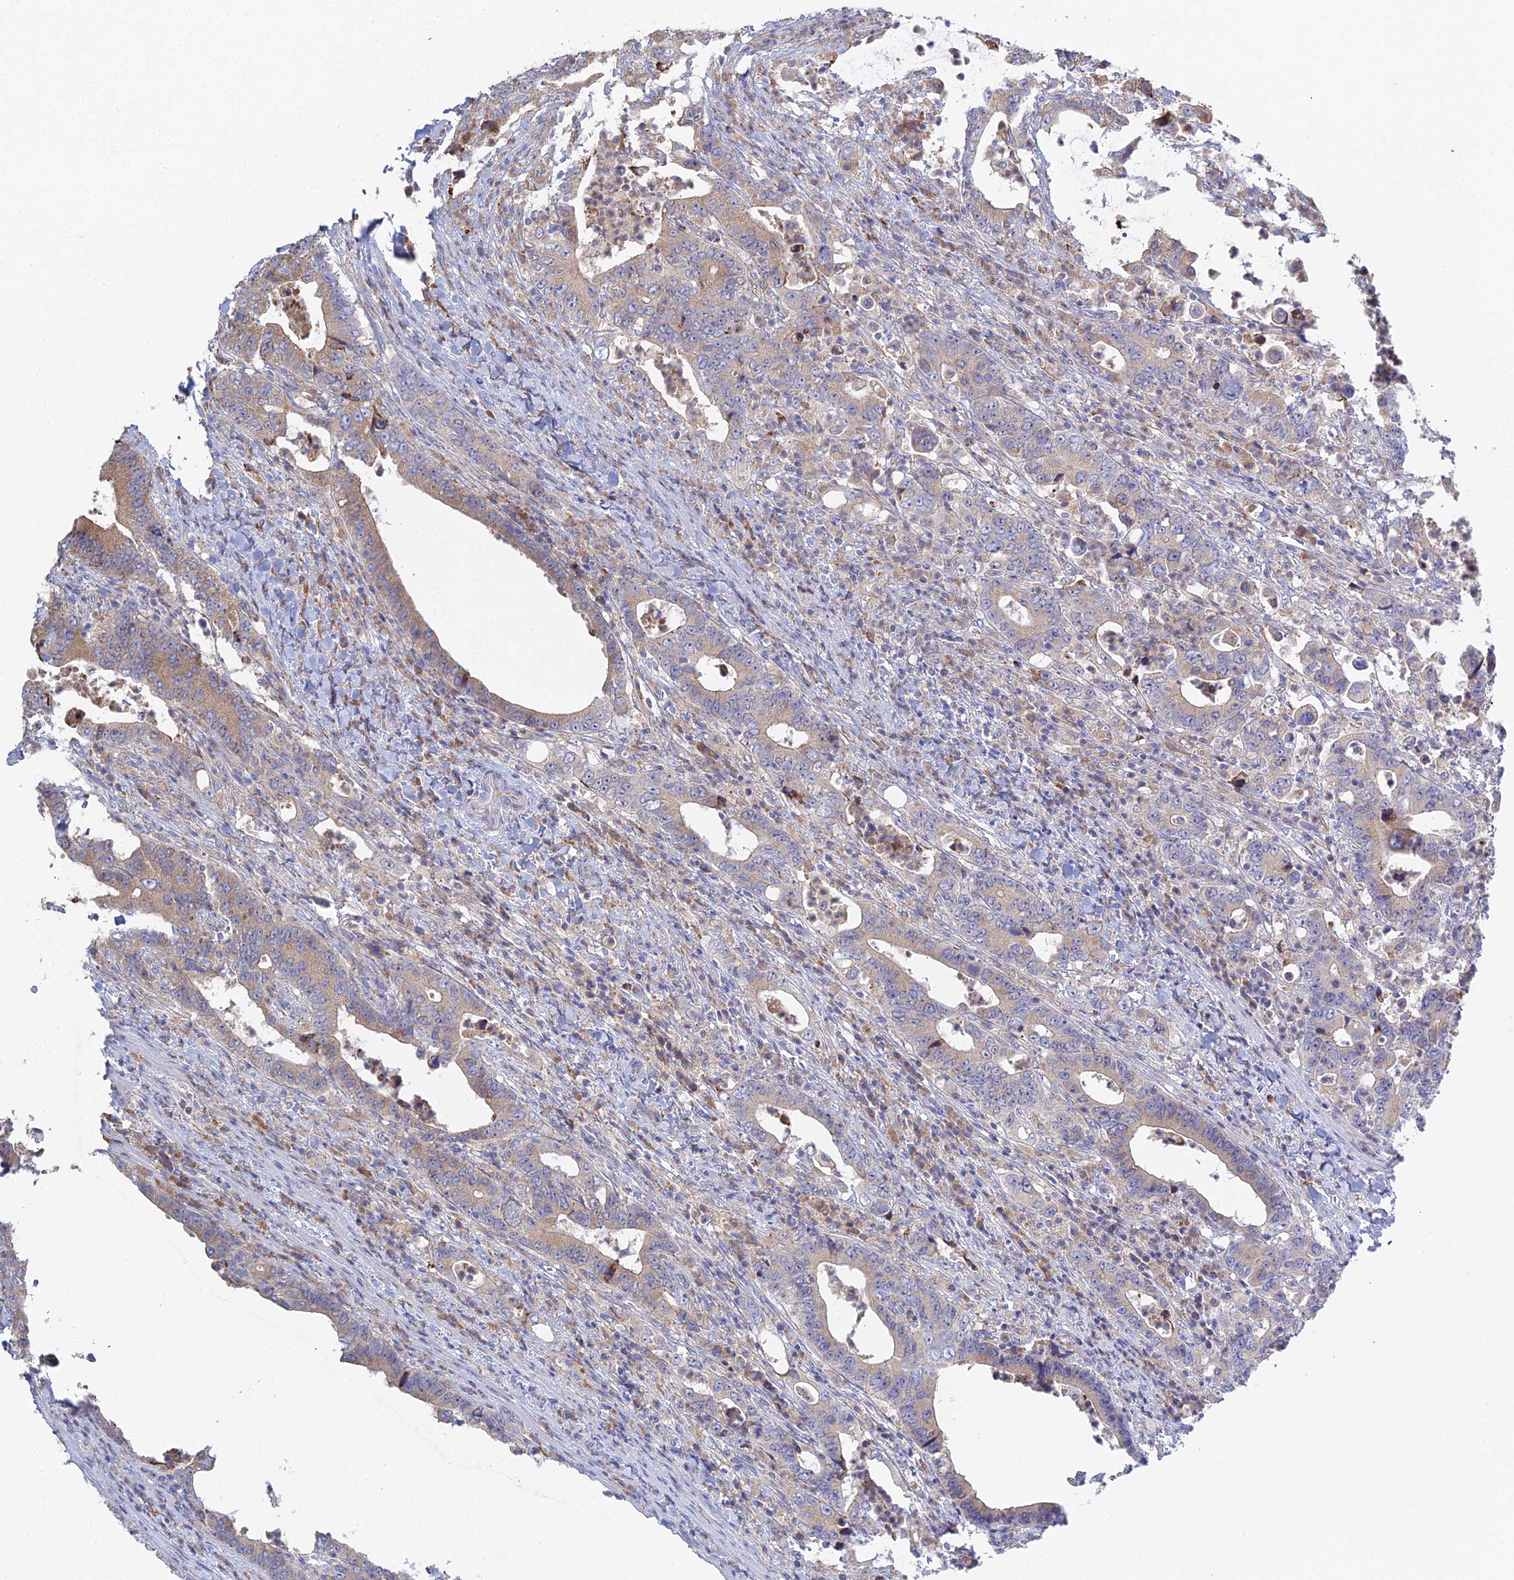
{"staining": {"intensity": "weak", "quantity": "<25%", "location": "cytoplasmic/membranous"}, "tissue": "colorectal cancer", "cell_type": "Tumor cells", "image_type": "cancer", "snomed": [{"axis": "morphology", "description": "Adenocarcinoma, NOS"}, {"axis": "topography", "description": "Colon"}], "caption": "Immunohistochemistry (IHC) of human colorectal cancer (adenocarcinoma) shows no positivity in tumor cells.", "gene": "TRAPPC6A", "patient": {"sex": "female", "age": 75}}